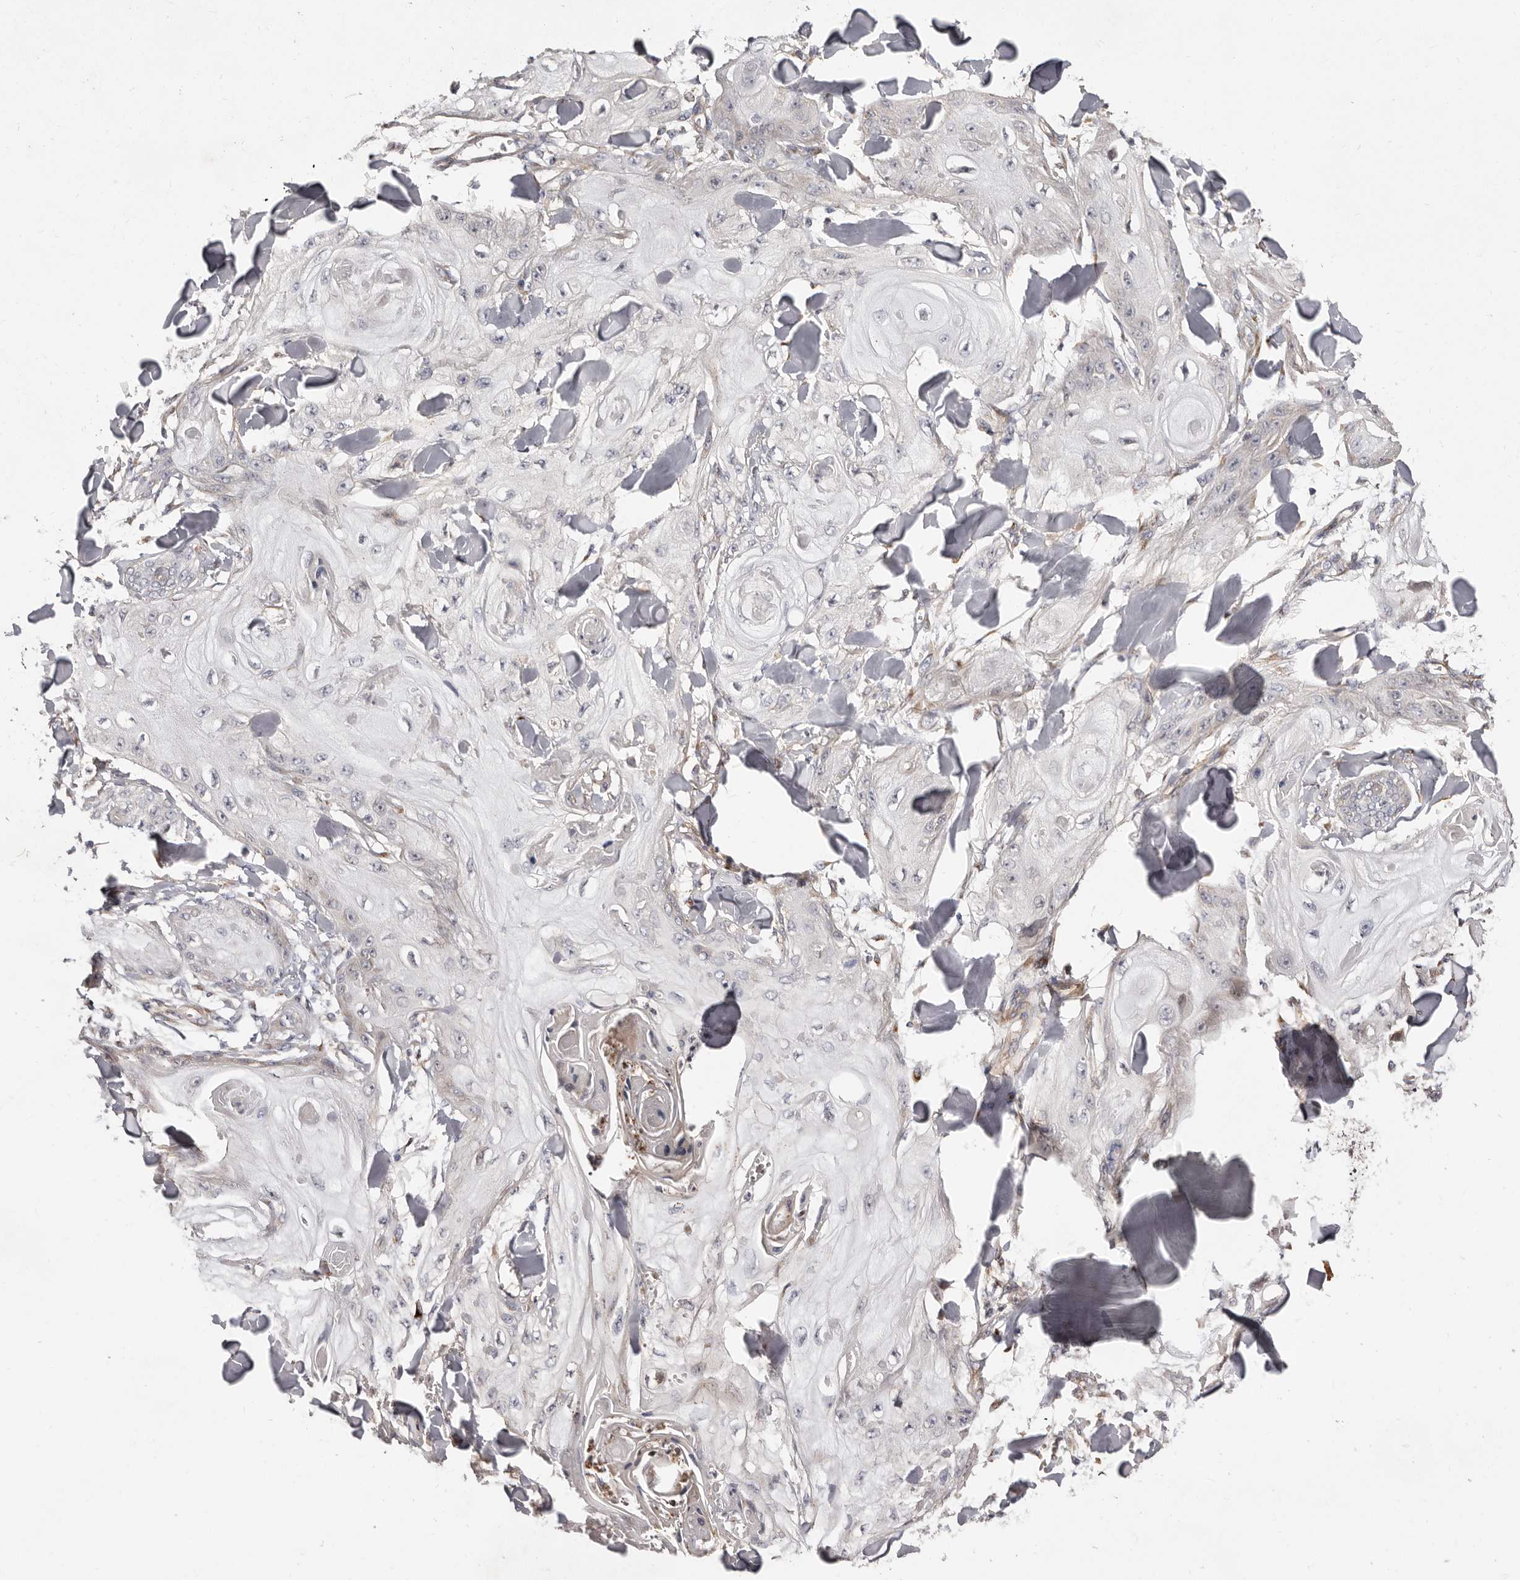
{"staining": {"intensity": "negative", "quantity": "none", "location": "none"}, "tissue": "skin cancer", "cell_type": "Tumor cells", "image_type": "cancer", "snomed": [{"axis": "morphology", "description": "Squamous cell carcinoma, NOS"}, {"axis": "topography", "description": "Skin"}], "caption": "Tumor cells are negative for brown protein staining in skin cancer (squamous cell carcinoma).", "gene": "DACT2", "patient": {"sex": "male", "age": 74}}